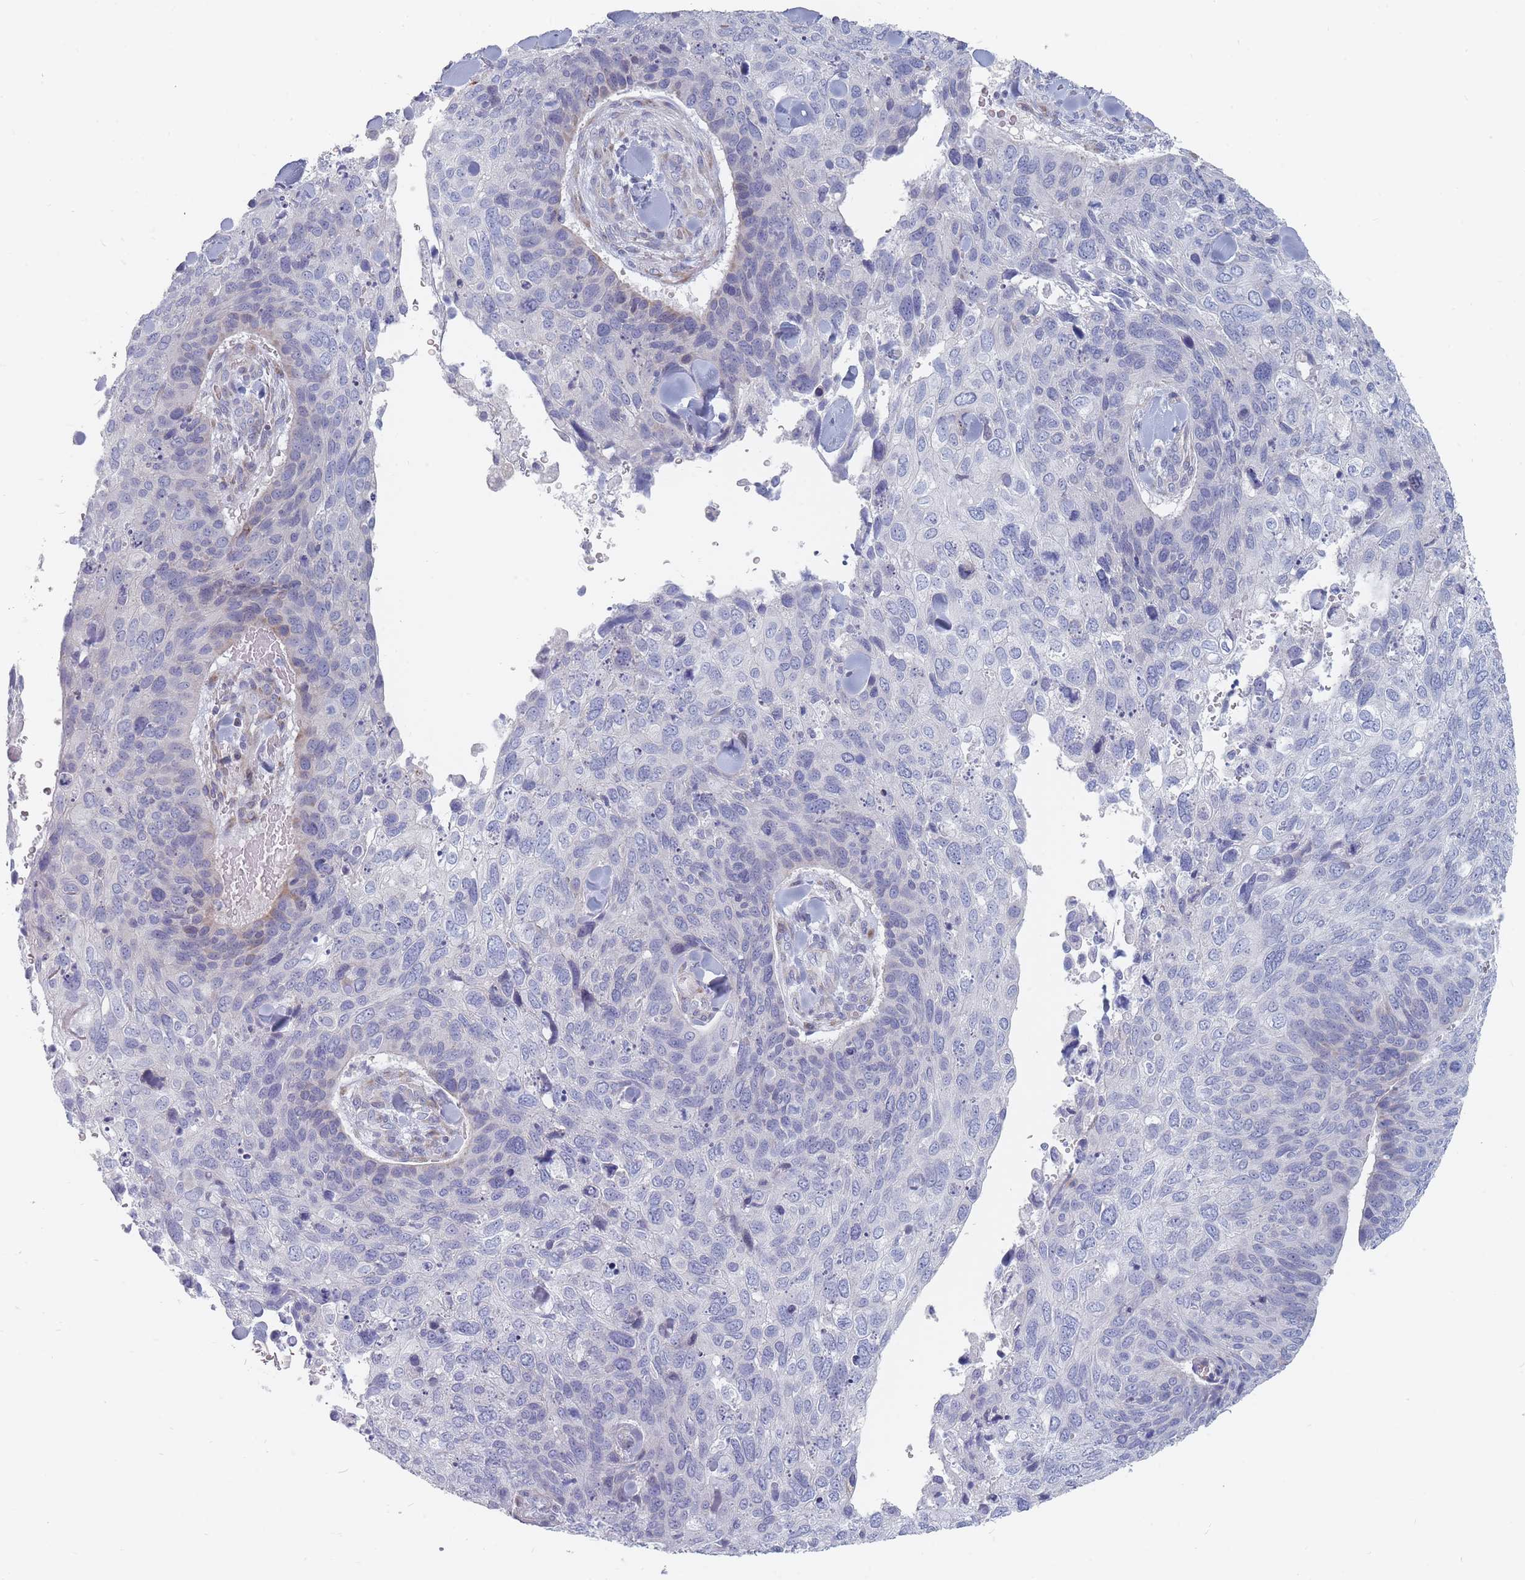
{"staining": {"intensity": "negative", "quantity": "none", "location": "none"}, "tissue": "skin cancer", "cell_type": "Tumor cells", "image_type": "cancer", "snomed": [{"axis": "morphology", "description": "Basal cell carcinoma"}, {"axis": "topography", "description": "Skin"}], "caption": "Histopathology image shows no protein positivity in tumor cells of skin basal cell carcinoma tissue.", "gene": "SPATS1", "patient": {"sex": "female", "age": 74}}